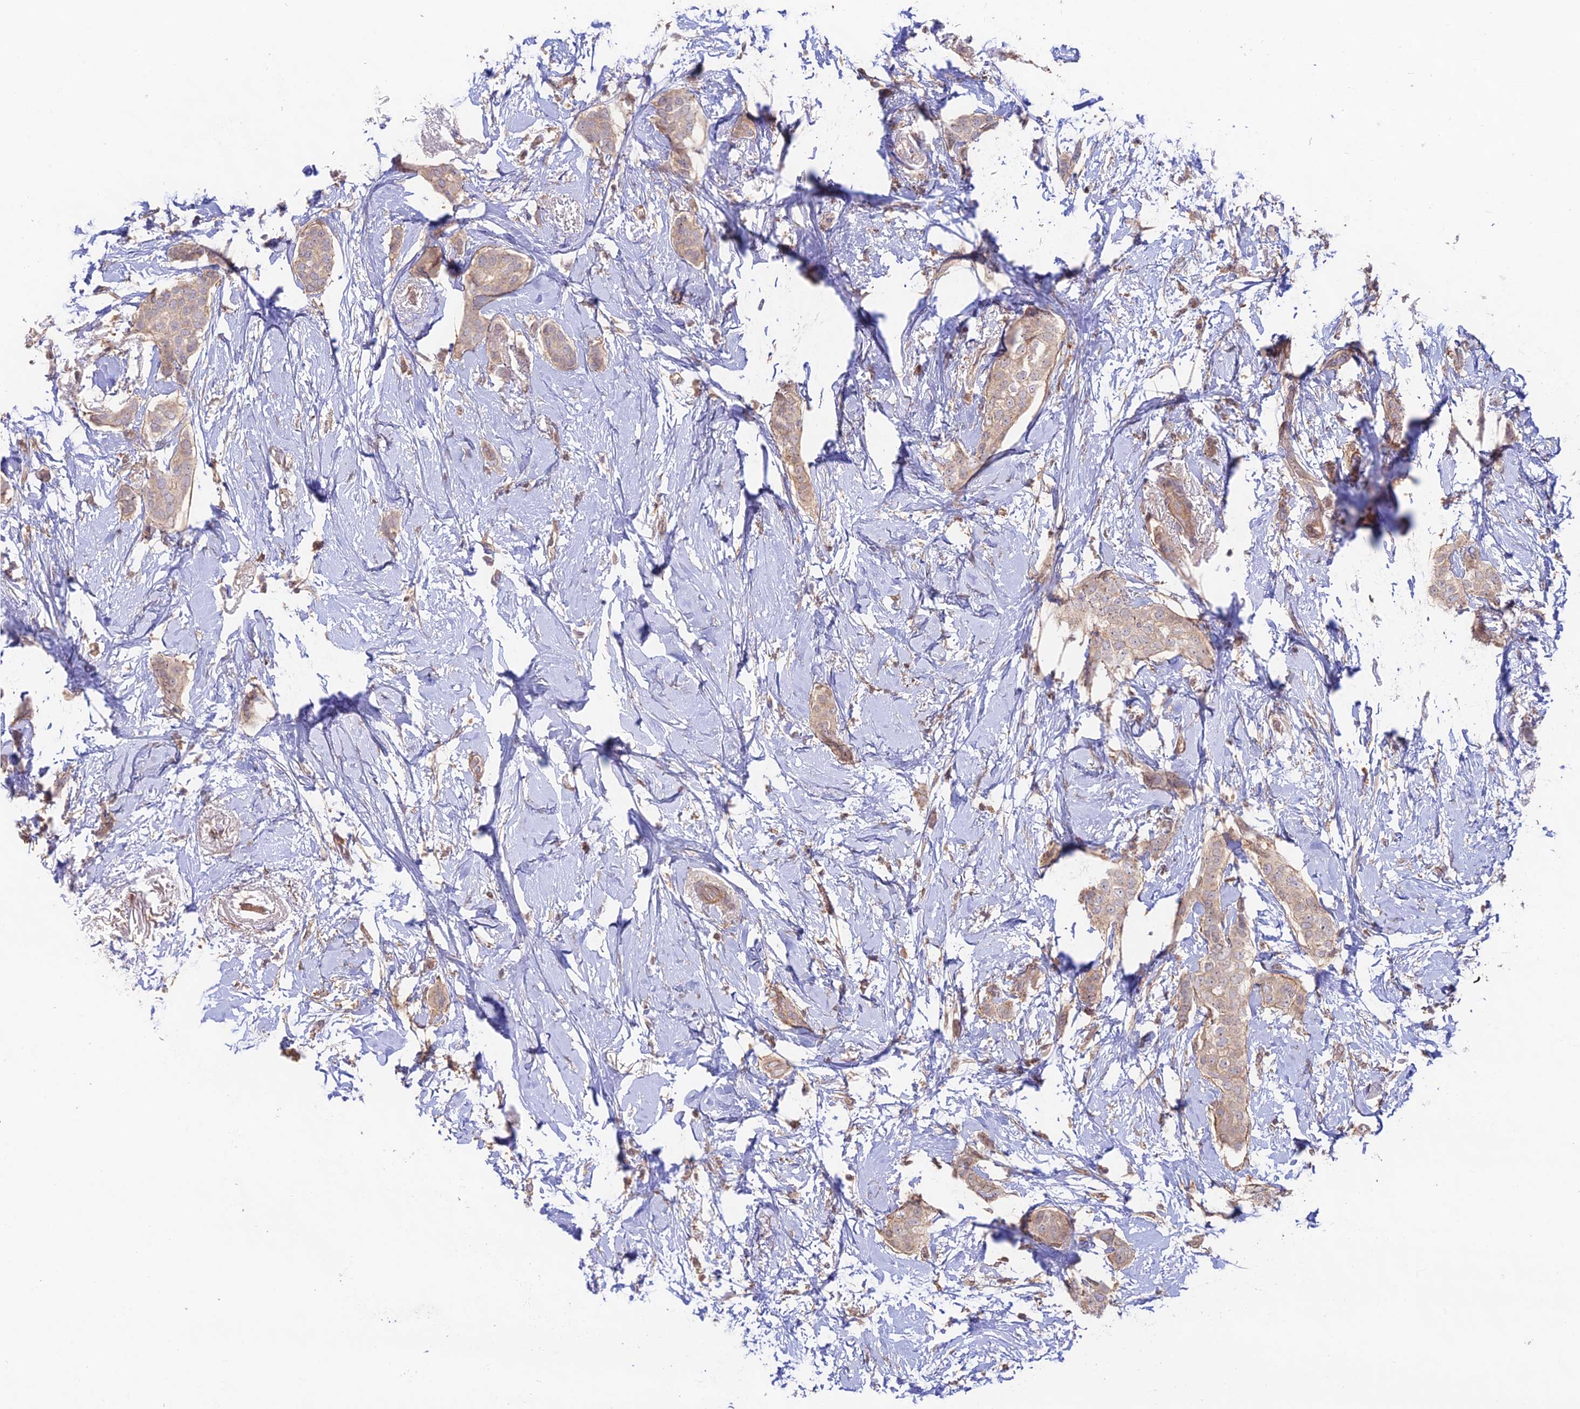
{"staining": {"intensity": "weak", "quantity": ">75%", "location": "cytoplasmic/membranous"}, "tissue": "breast cancer", "cell_type": "Tumor cells", "image_type": "cancer", "snomed": [{"axis": "morphology", "description": "Duct carcinoma"}, {"axis": "topography", "description": "Breast"}], "caption": "Approximately >75% of tumor cells in breast cancer reveal weak cytoplasmic/membranous protein positivity as visualized by brown immunohistochemical staining.", "gene": "CLCF1", "patient": {"sex": "female", "age": 72}}